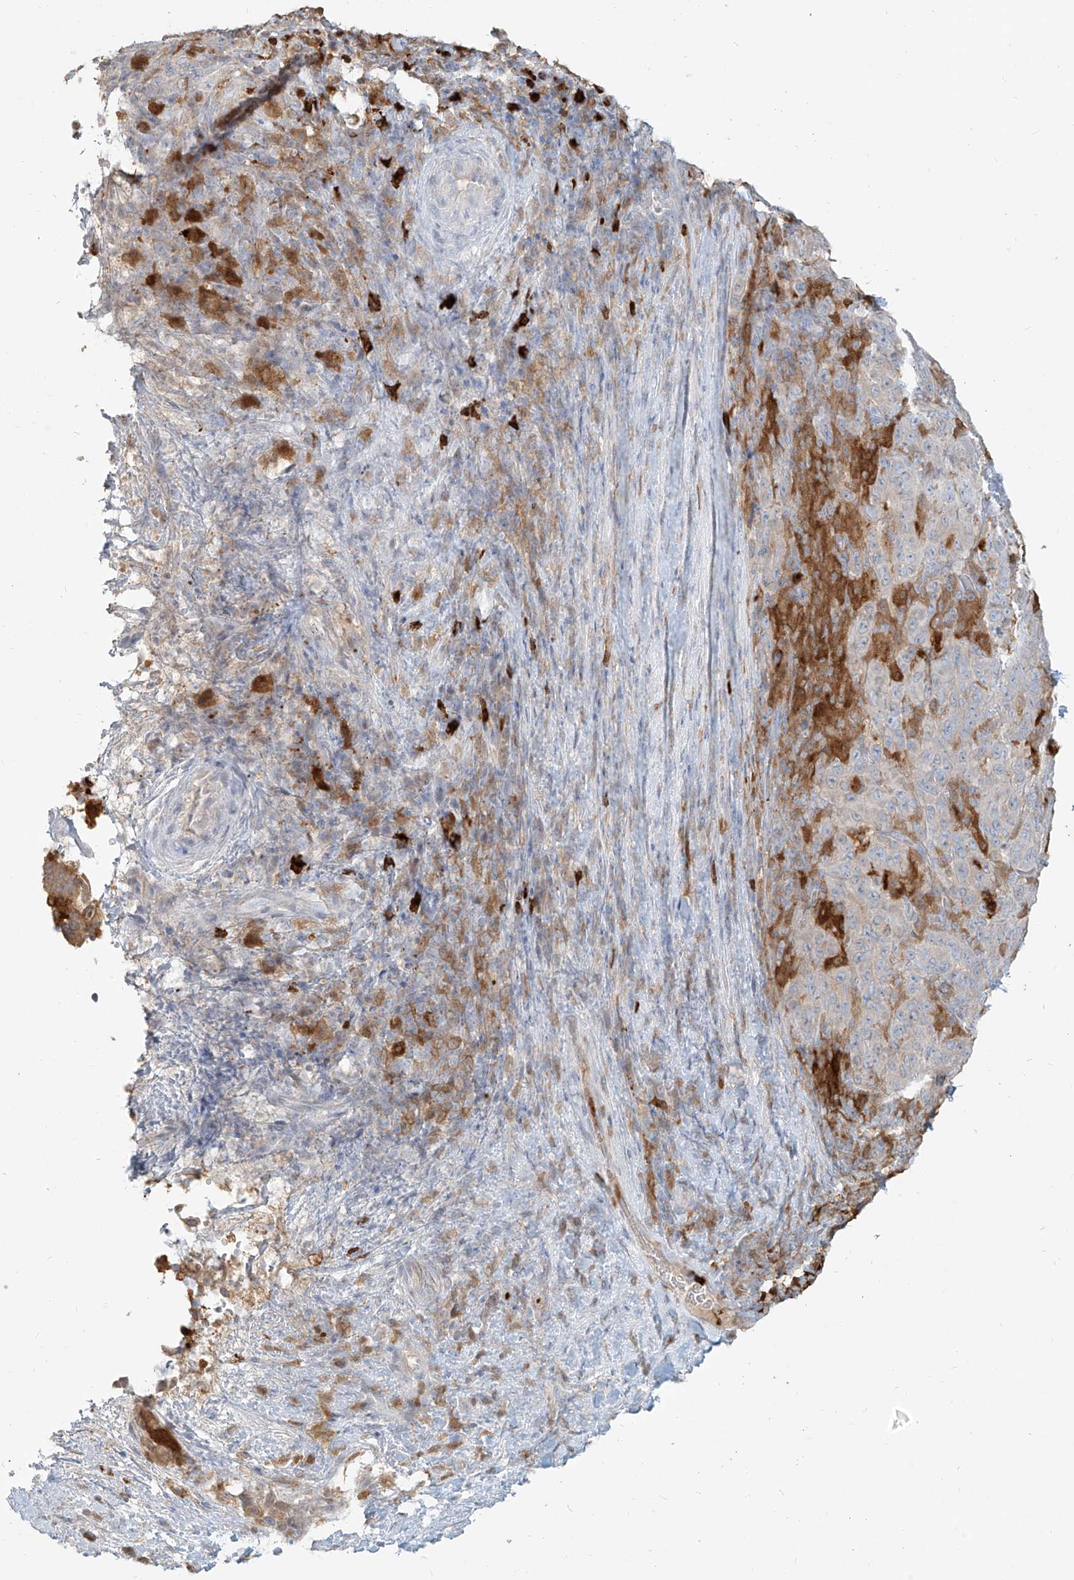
{"staining": {"intensity": "negative", "quantity": "none", "location": "none"}, "tissue": "pancreatic cancer", "cell_type": "Tumor cells", "image_type": "cancer", "snomed": [{"axis": "morphology", "description": "Adenocarcinoma, NOS"}, {"axis": "topography", "description": "Pancreas"}], "caption": "There is no significant positivity in tumor cells of adenocarcinoma (pancreatic).", "gene": "PGD", "patient": {"sex": "male", "age": 63}}